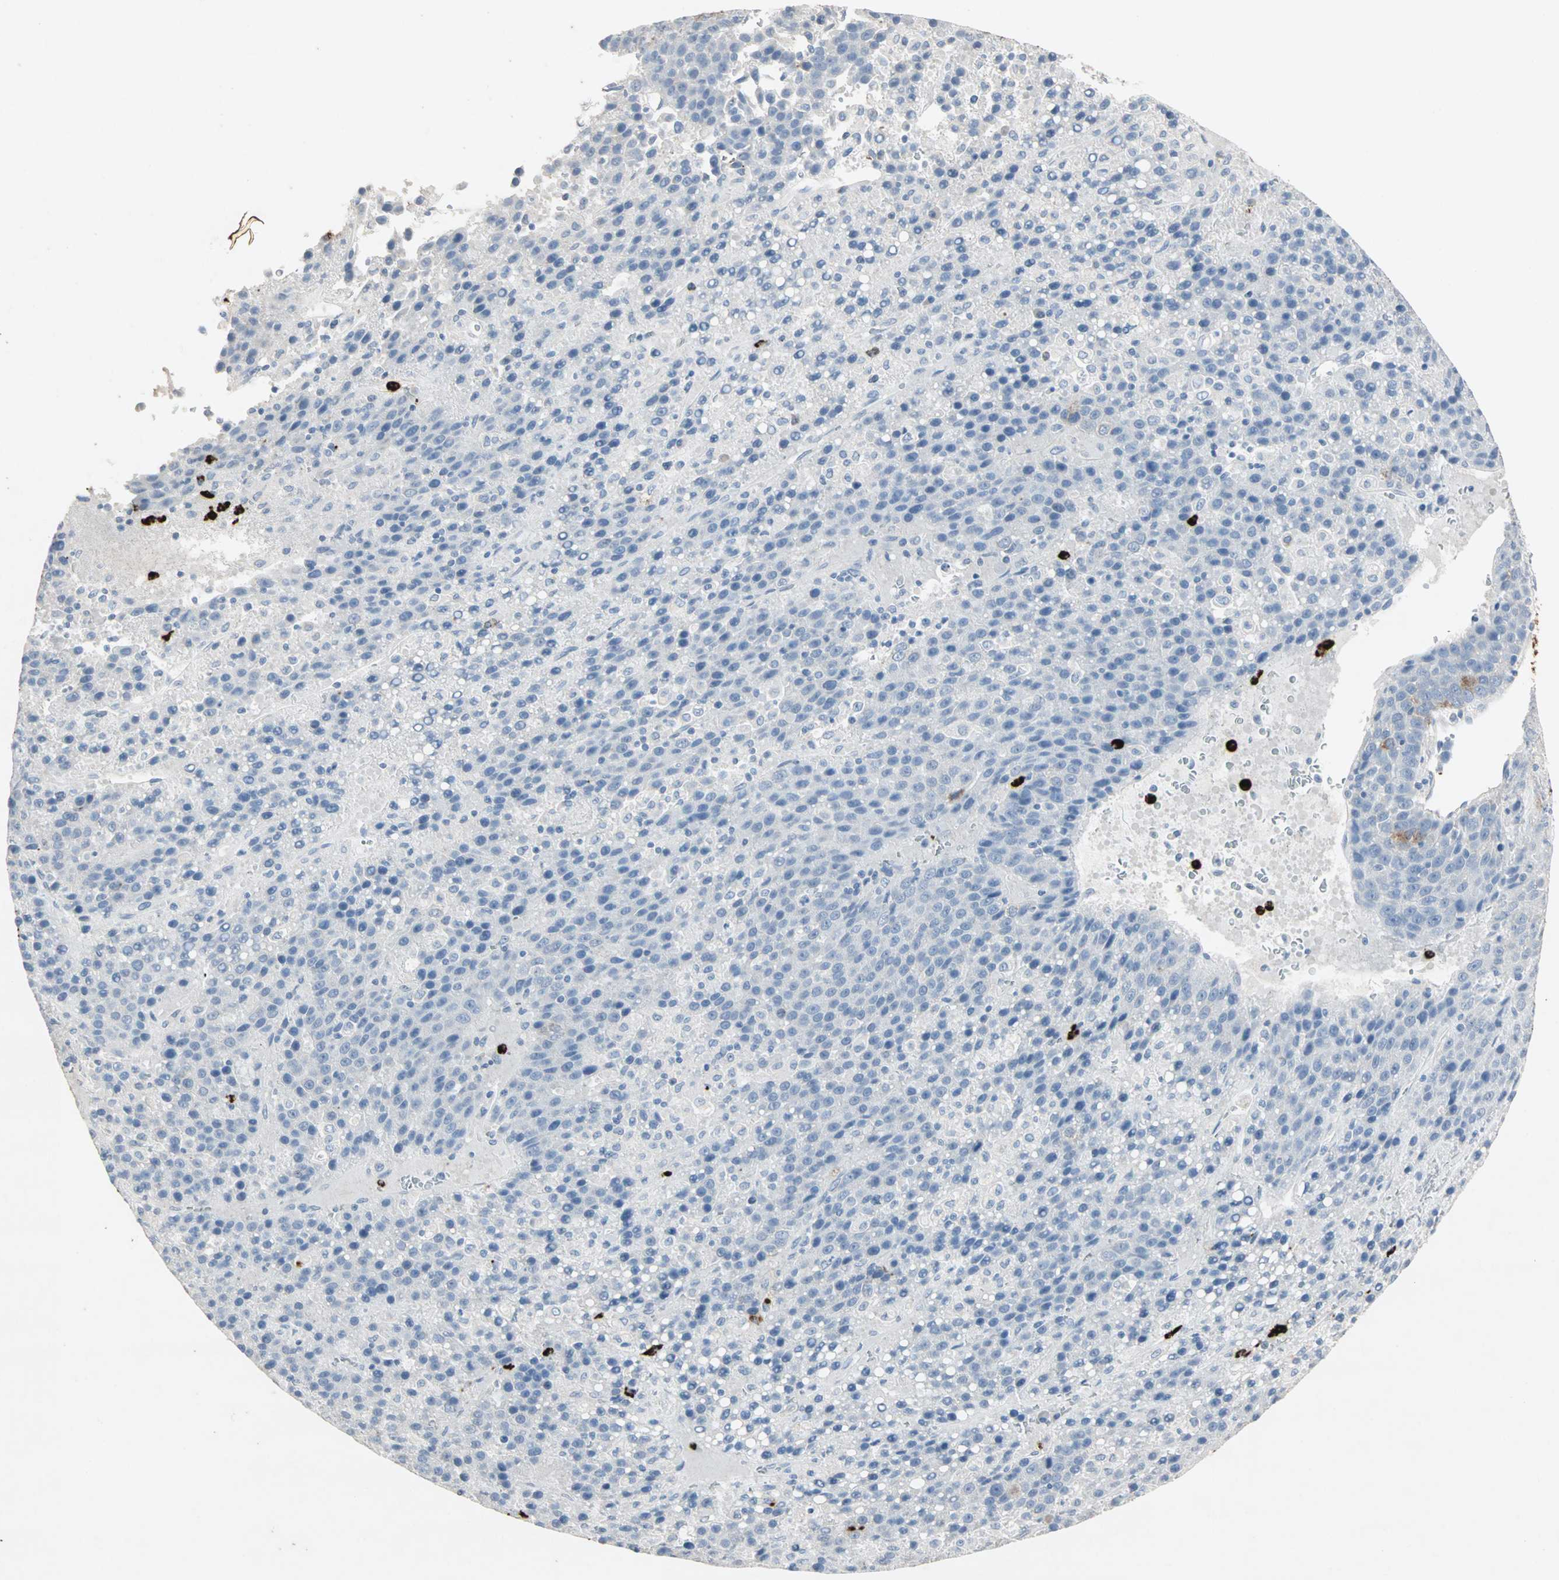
{"staining": {"intensity": "negative", "quantity": "none", "location": "none"}, "tissue": "liver cancer", "cell_type": "Tumor cells", "image_type": "cancer", "snomed": [{"axis": "morphology", "description": "Carcinoma, Hepatocellular, NOS"}, {"axis": "topography", "description": "Liver"}], "caption": "Immunohistochemistry photomicrograph of neoplastic tissue: human hepatocellular carcinoma (liver) stained with DAB displays no significant protein staining in tumor cells.", "gene": "CEACAM6", "patient": {"sex": "female", "age": 53}}